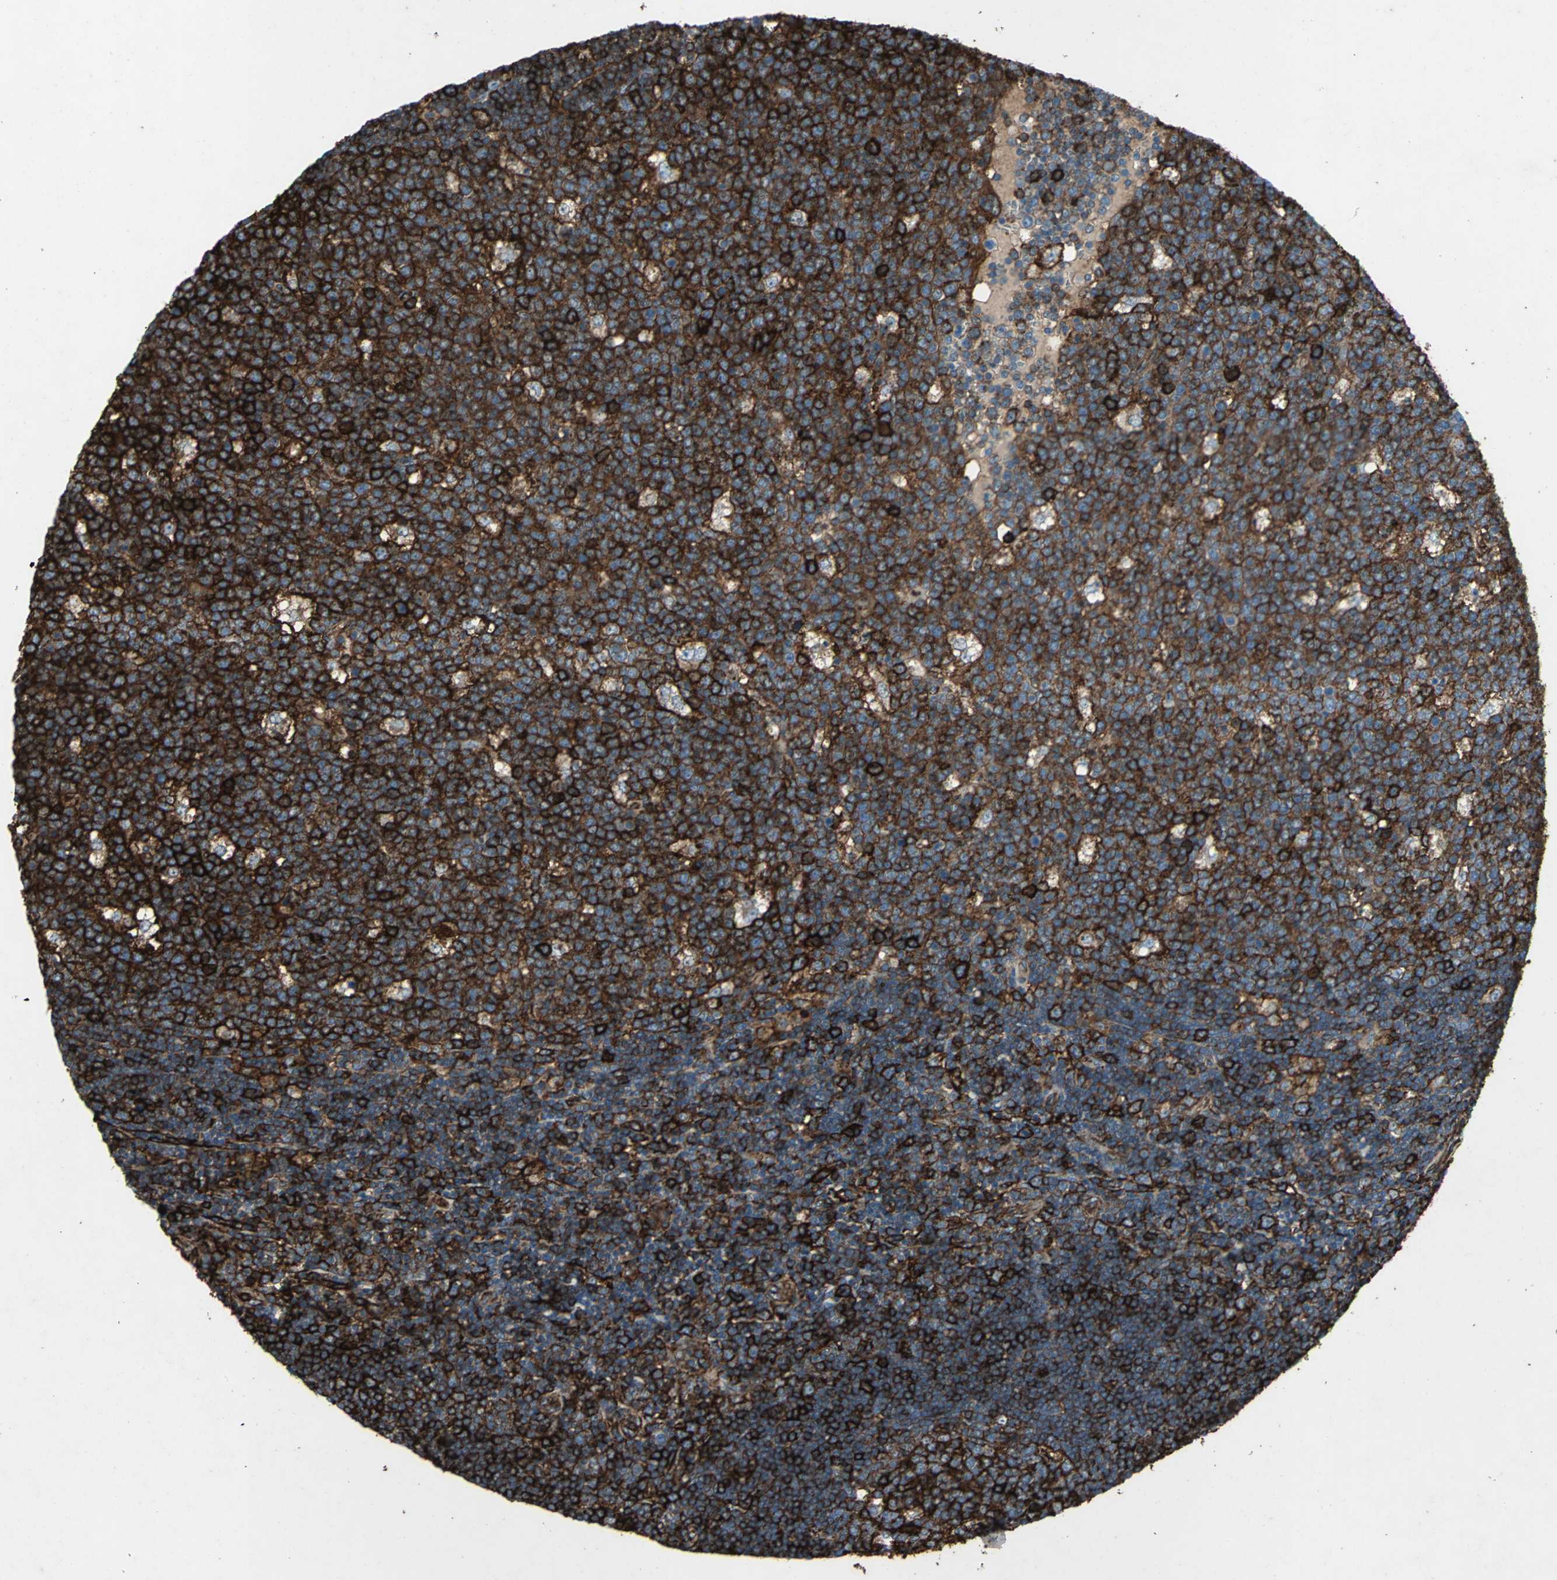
{"staining": {"intensity": "strong", "quantity": ">75%", "location": "cytoplasmic/membranous"}, "tissue": "lymph node", "cell_type": "Germinal center cells", "image_type": "normal", "snomed": [{"axis": "morphology", "description": "Normal tissue, NOS"}, {"axis": "topography", "description": "Lymph node"}, {"axis": "topography", "description": "Salivary gland"}], "caption": "Protein staining exhibits strong cytoplasmic/membranous expression in about >75% of germinal center cells in unremarkable lymph node.", "gene": "CCR6", "patient": {"sex": "male", "age": 8}}